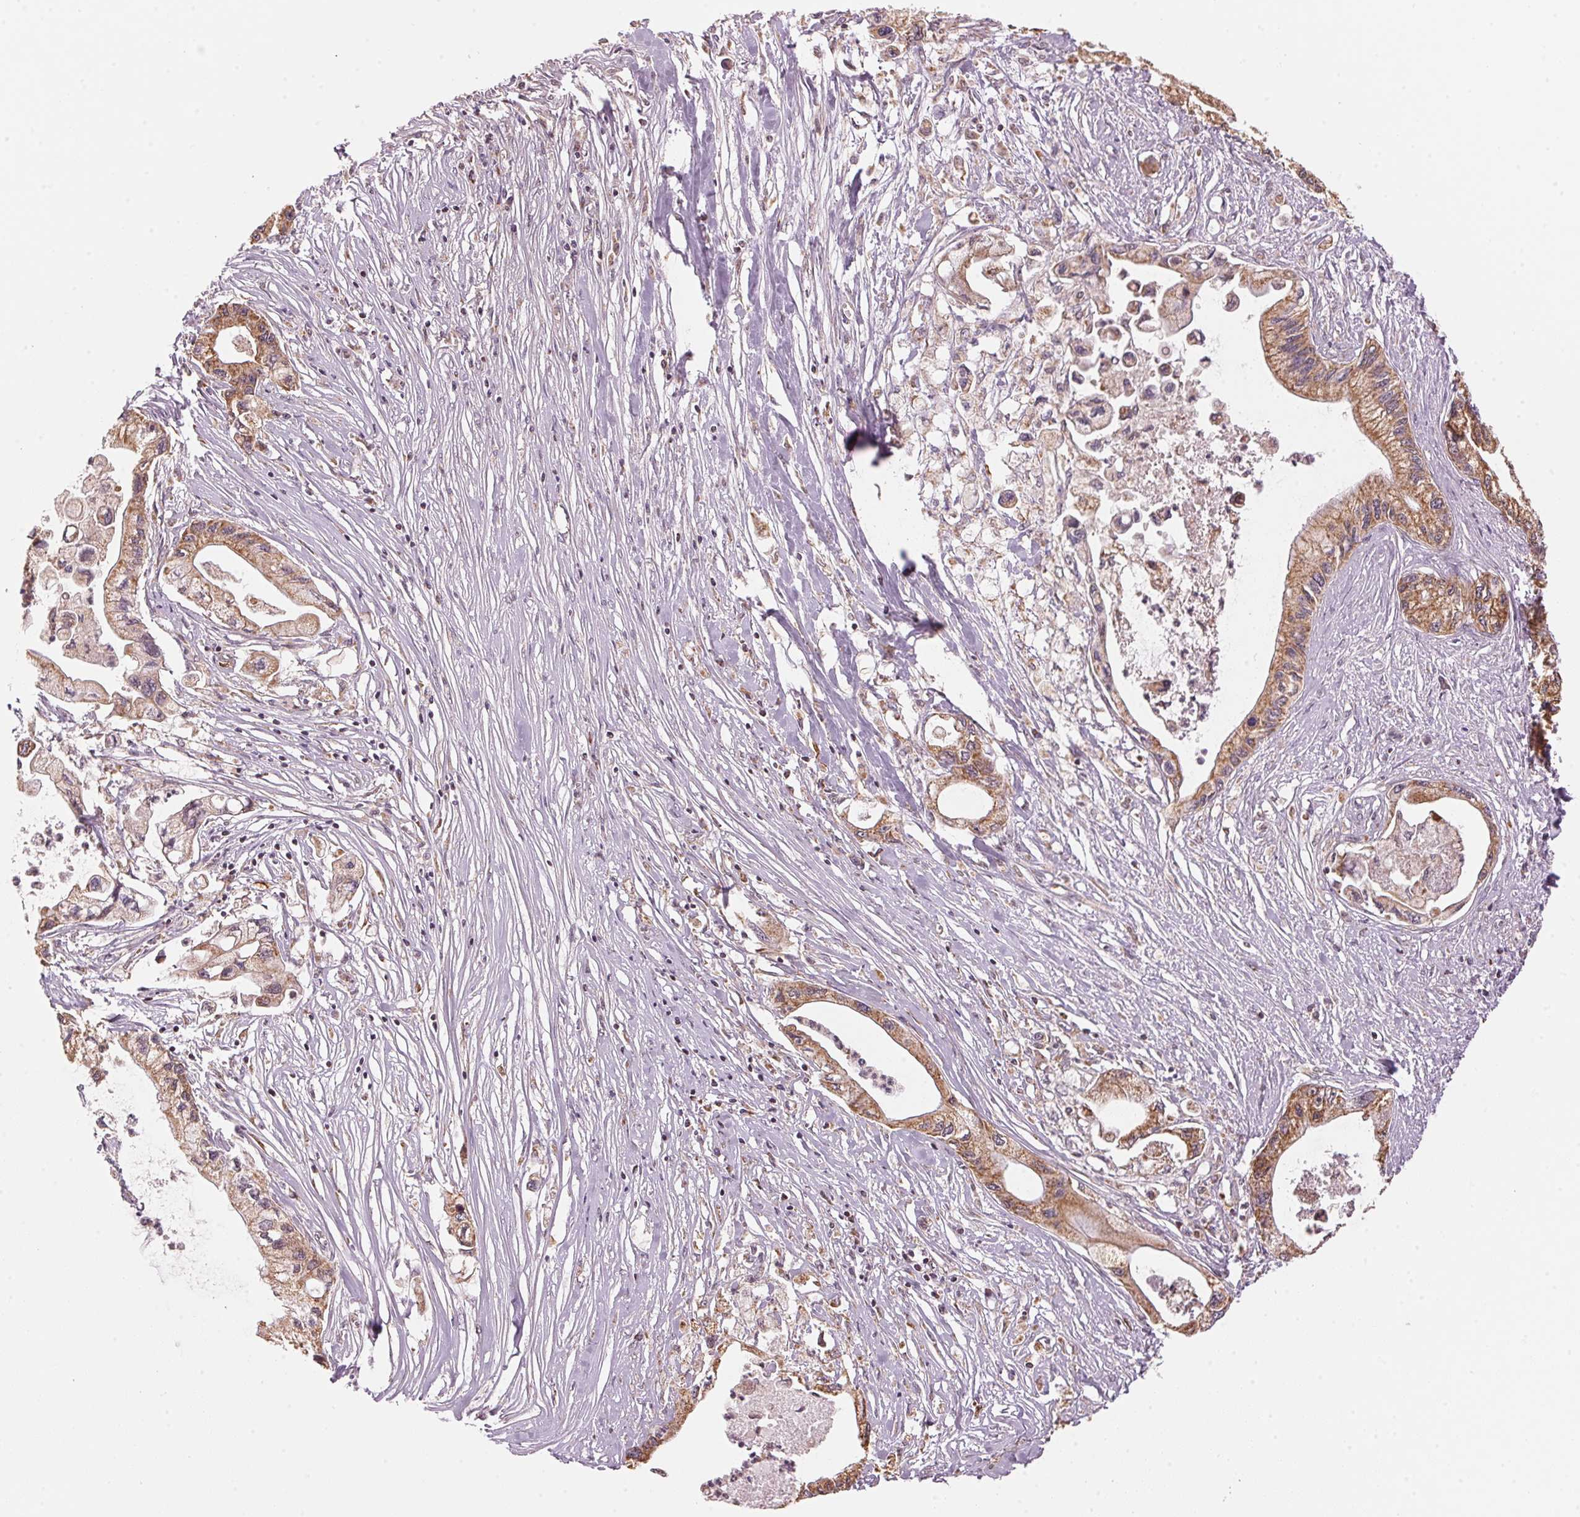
{"staining": {"intensity": "moderate", "quantity": ">75%", "location": "cytoplasmic/membranous"}, "tissue": "pancreatic cancer", "cell_type": "Tumor cells", "image_type": "cancer", "snomed": [{"axis": "morphology", "description": "Adenocarcinoma, NOS"}, {"axis": "topography", "description": "Pancreas"}], "caption": "A high-resolution photomicrograph shows immunohistochemistry staining of pancreatic adenocarcinoma, which reveals moderate cytoplasmic/membranous staining in about >75% of tumor cells.", "gene": "ARHGAP6", "patient": {"sex": "male", "age": 61}}